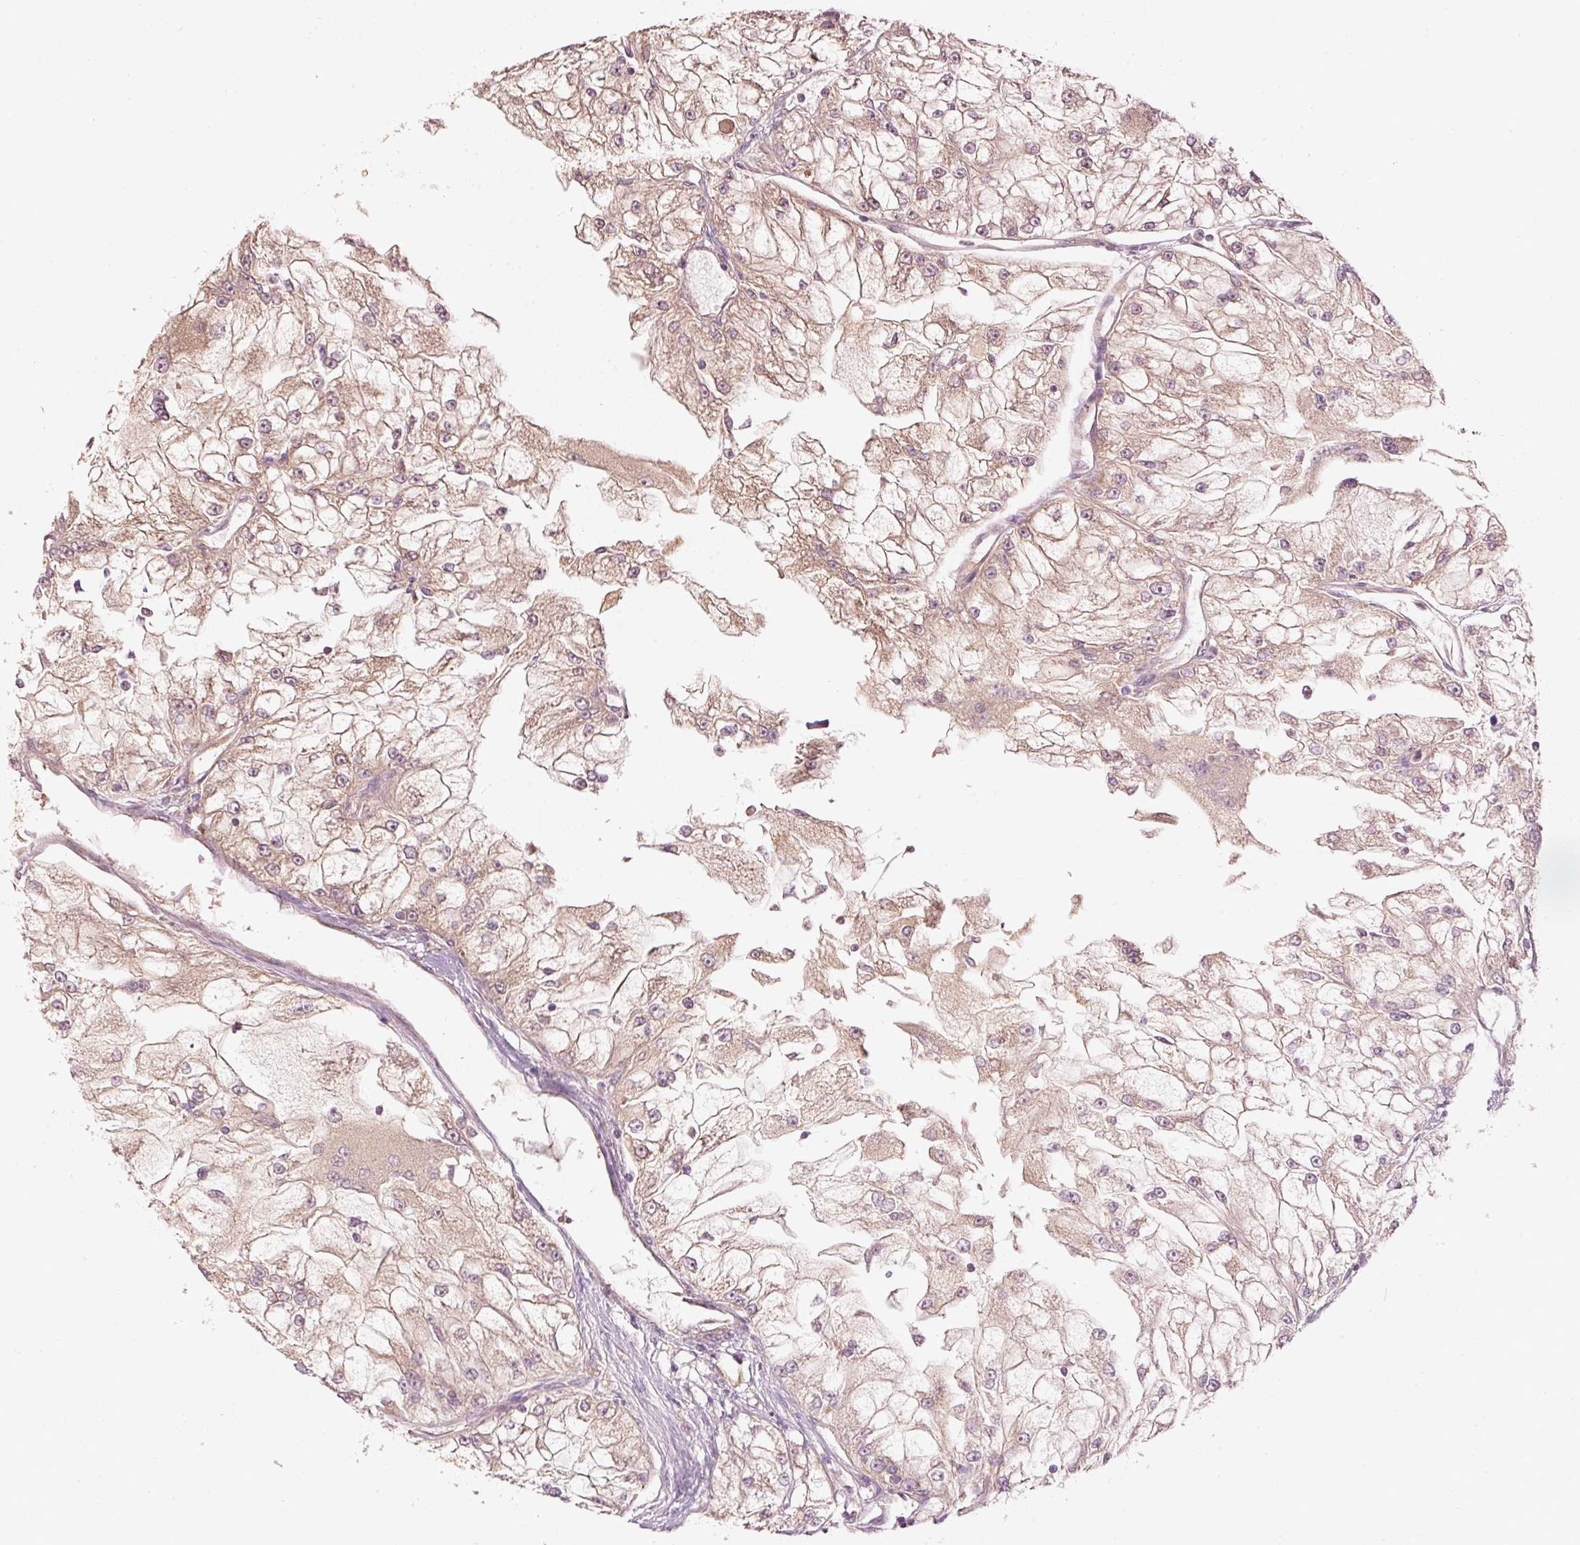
{"staining": {"intensity": "moderate", "quantity": "<25%", "location": "cytoplasmic/membranous"}, "tissue": "renal cancer", "cell_type": "Tumor cells", "image_type": "cancer", "snomed": [{"axis": "morphology", "description": "Adenocarcinoma, NOS"}, {"axis": "topography", "description": "Kidney"}], "caption": "A brown stain highlights moderate cytoplasmic/membranous positivity of a protein in human renal cancer (adenocarcinoma) tumor cells. The staining was performed using DAB (3,3'-diaminobenzidine) to visualize the protein expression in brown, while the nuclei were stained in blue with hematoxylin (Magnification: 20x).", "gene": "MAP10", "patient": {"sex": "female", "age": 72}}